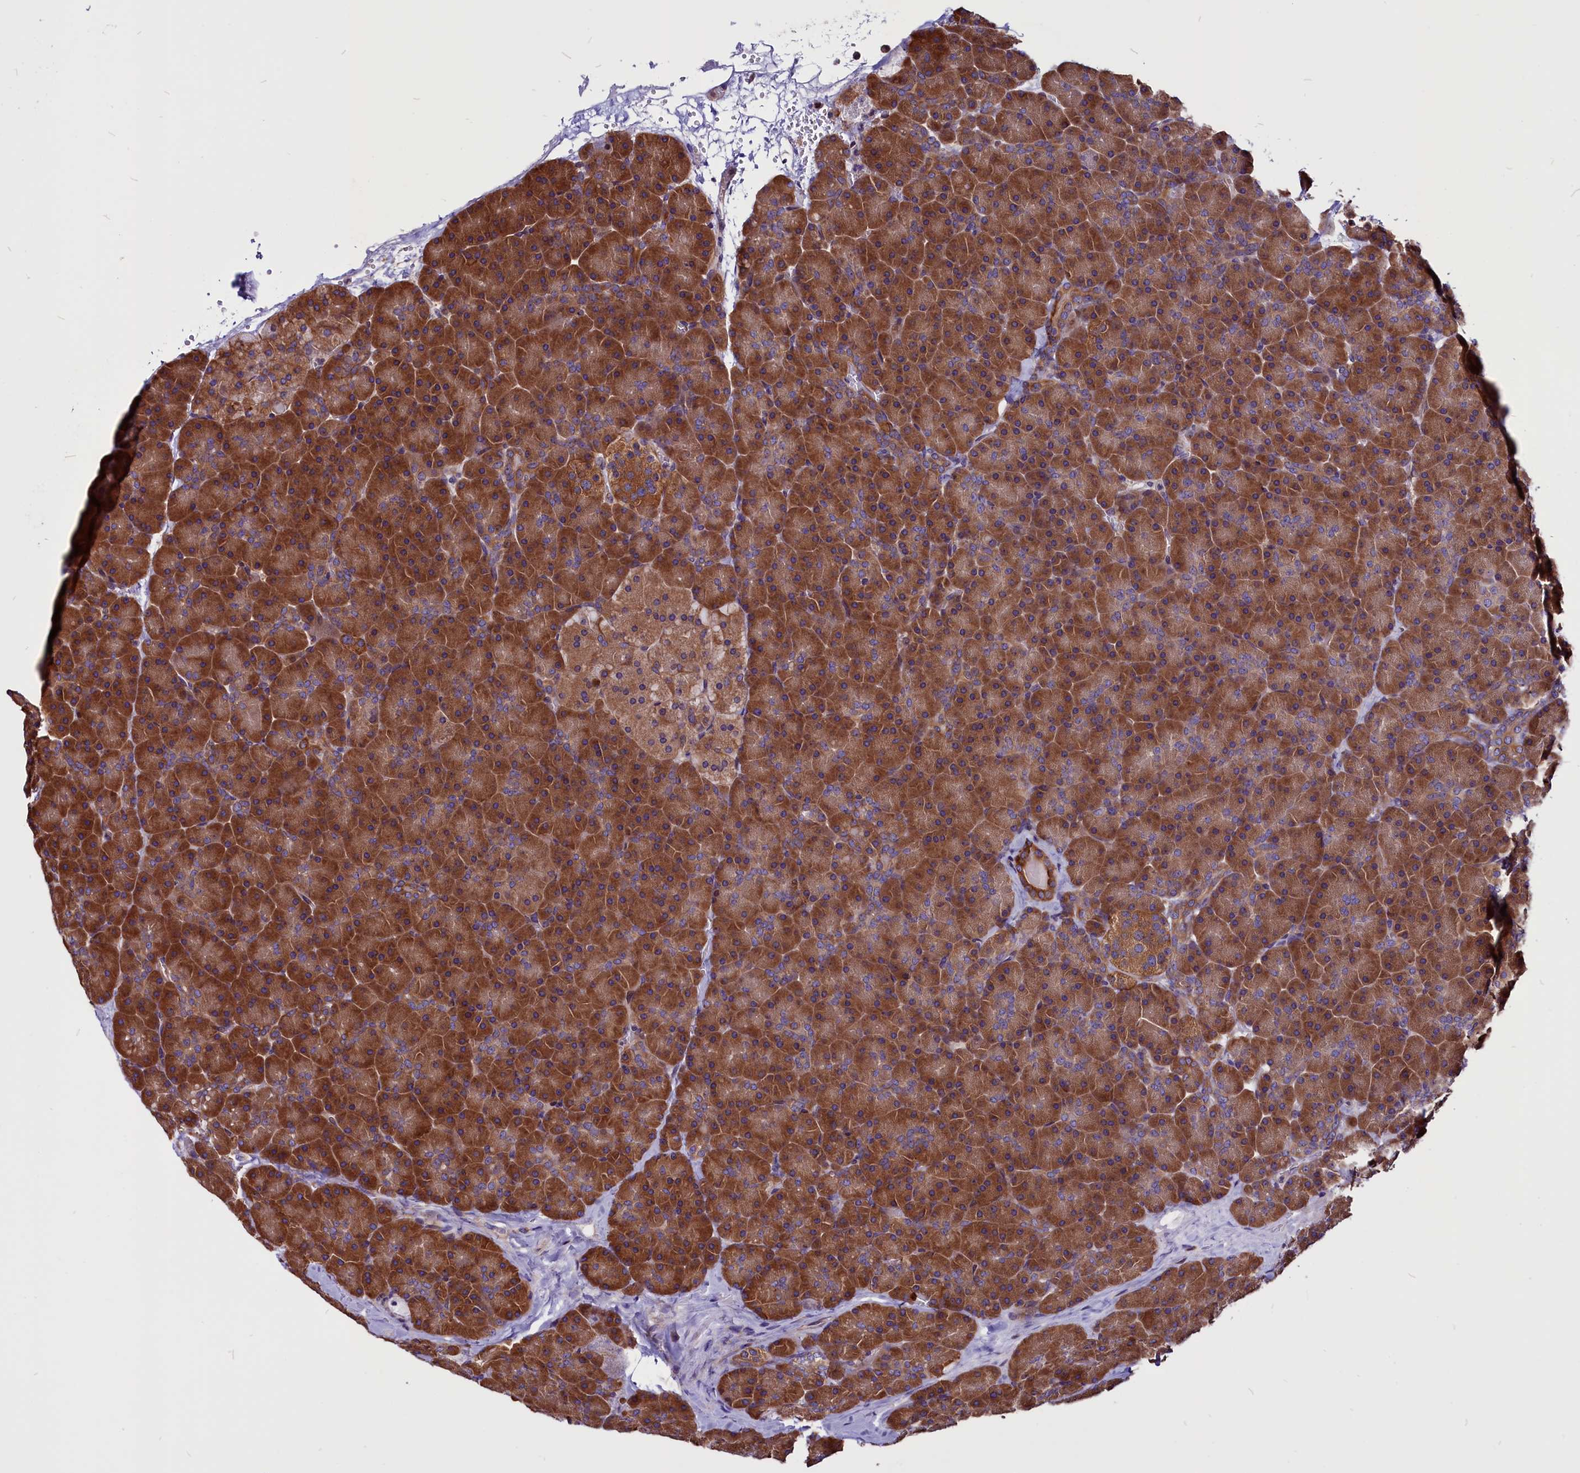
{"staining": {"intensity": "strong", "quantity": ">75%", "location": "cytoplasmic/membranous"}, "tissue": "pancreas", "cell_type": "Exocrine glandular cells", "image_type": "normal", "snomed": [{"axis": "morphology", "description": "Normal tissue, NOS"}, {"axis": "topography", "description": "Pancreas"}], "caption": "Protein staining of benign pancreas exhibits strong cytoplasmic/membranous staining in about >75% of exocrine glandular cells. (DAB (3,3'-diaminobenzidine) IHC, brown staining for protein, blue staining for nuclei).", "gene": "EIF3G", "patient": {"sex": "male", "age": 36}}